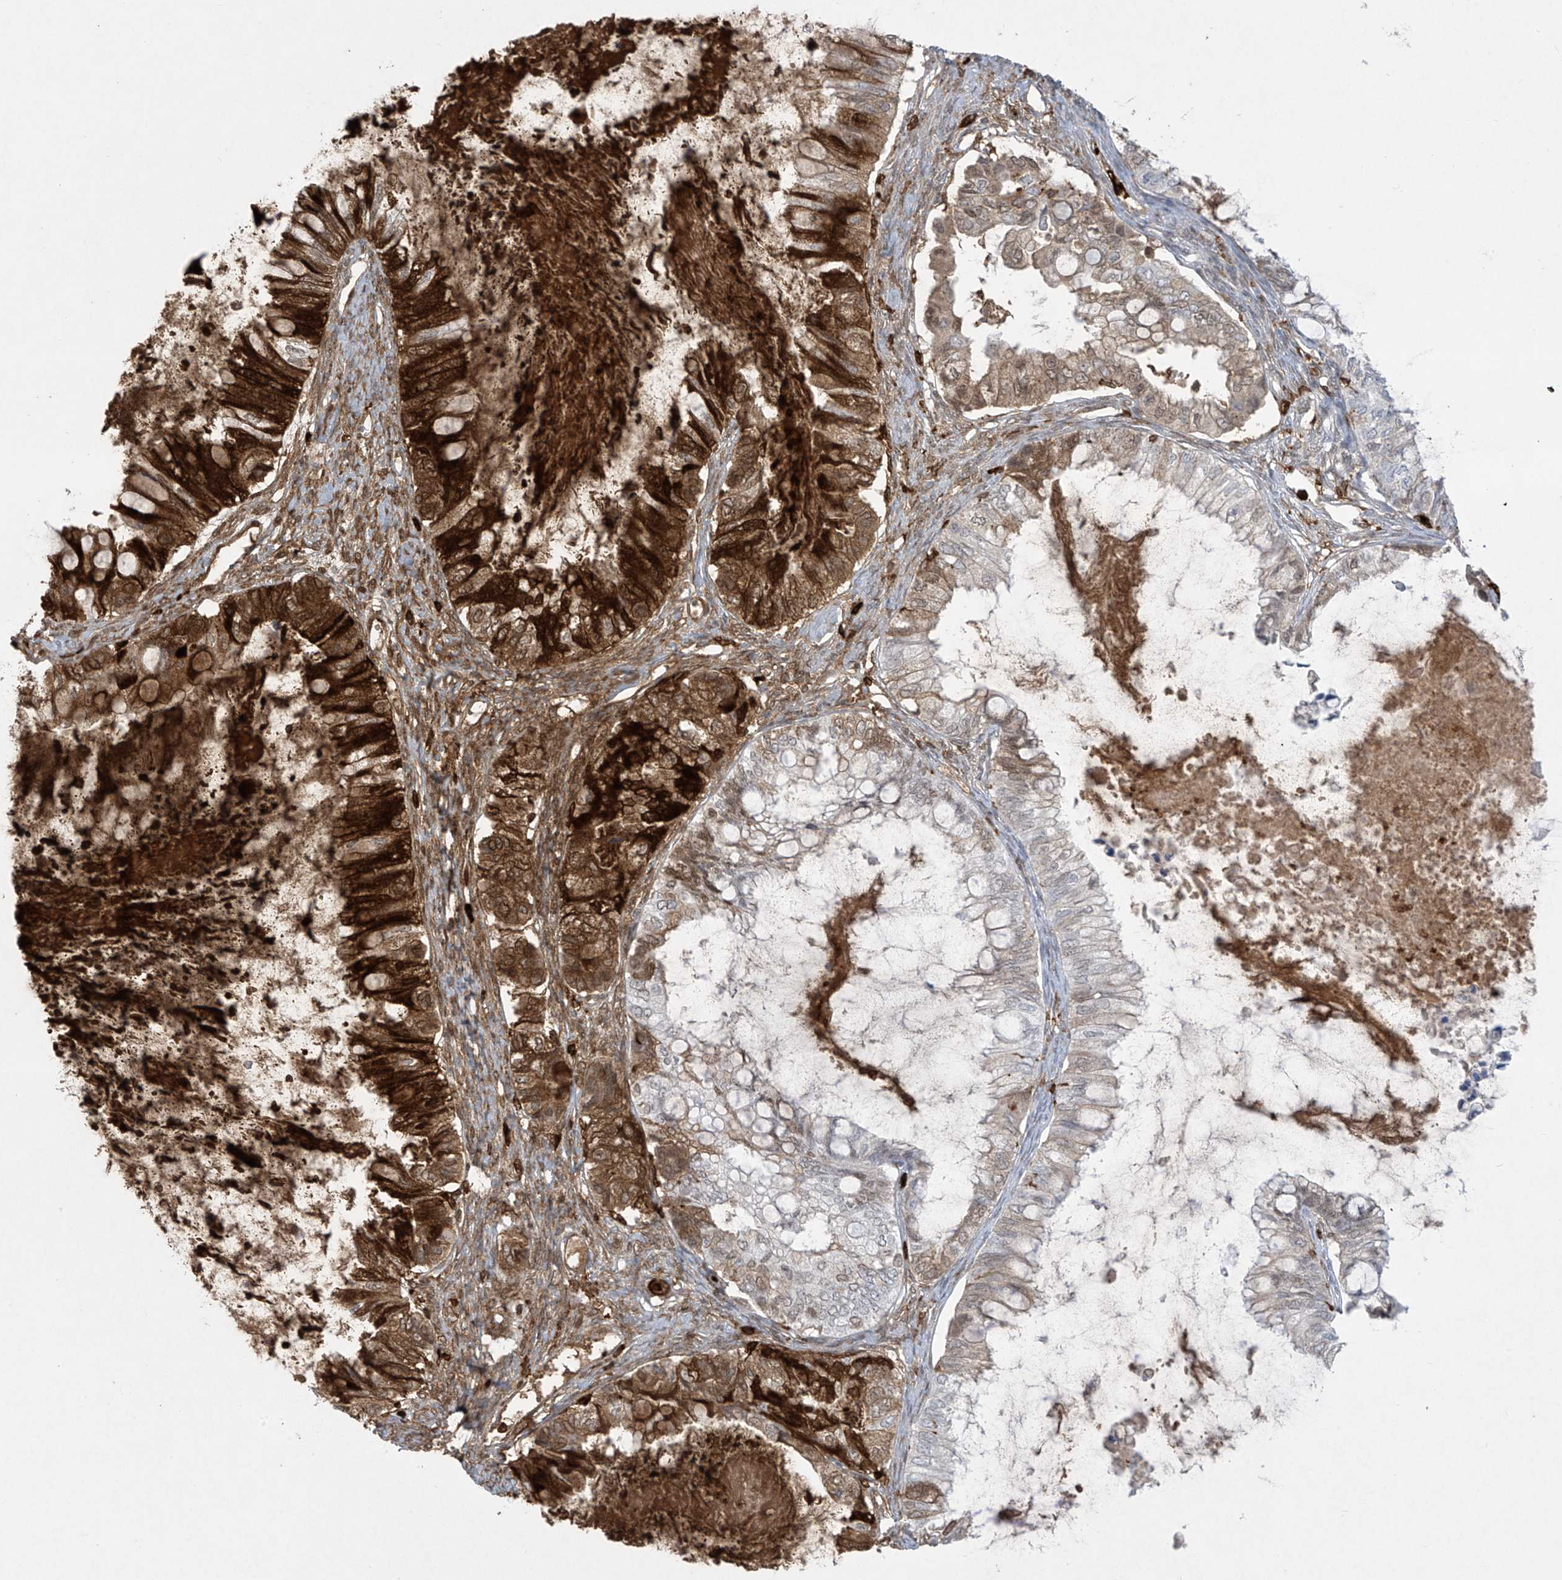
{"staining": {"intensity": "strong", "quantity": ">75%", "location": "cytoplasmic/membranous"}, "tissue": "ovarian cancer", "cell_type": "Tumor cells", "image_type": "cancer", "snomed": [{"axis": "morphology", "description": "Cystadenocarcinoma, mucinous, NOS"}, {"axis": "topography", "description": "Ovary"}], "caption": "Human mucinous cystadenocarcinoma (ovarian) stained with a protein marker displays strong staining in tumor cells.", "gene": "FCGR3A", "patient": {"sex": "female", "age": 80}}